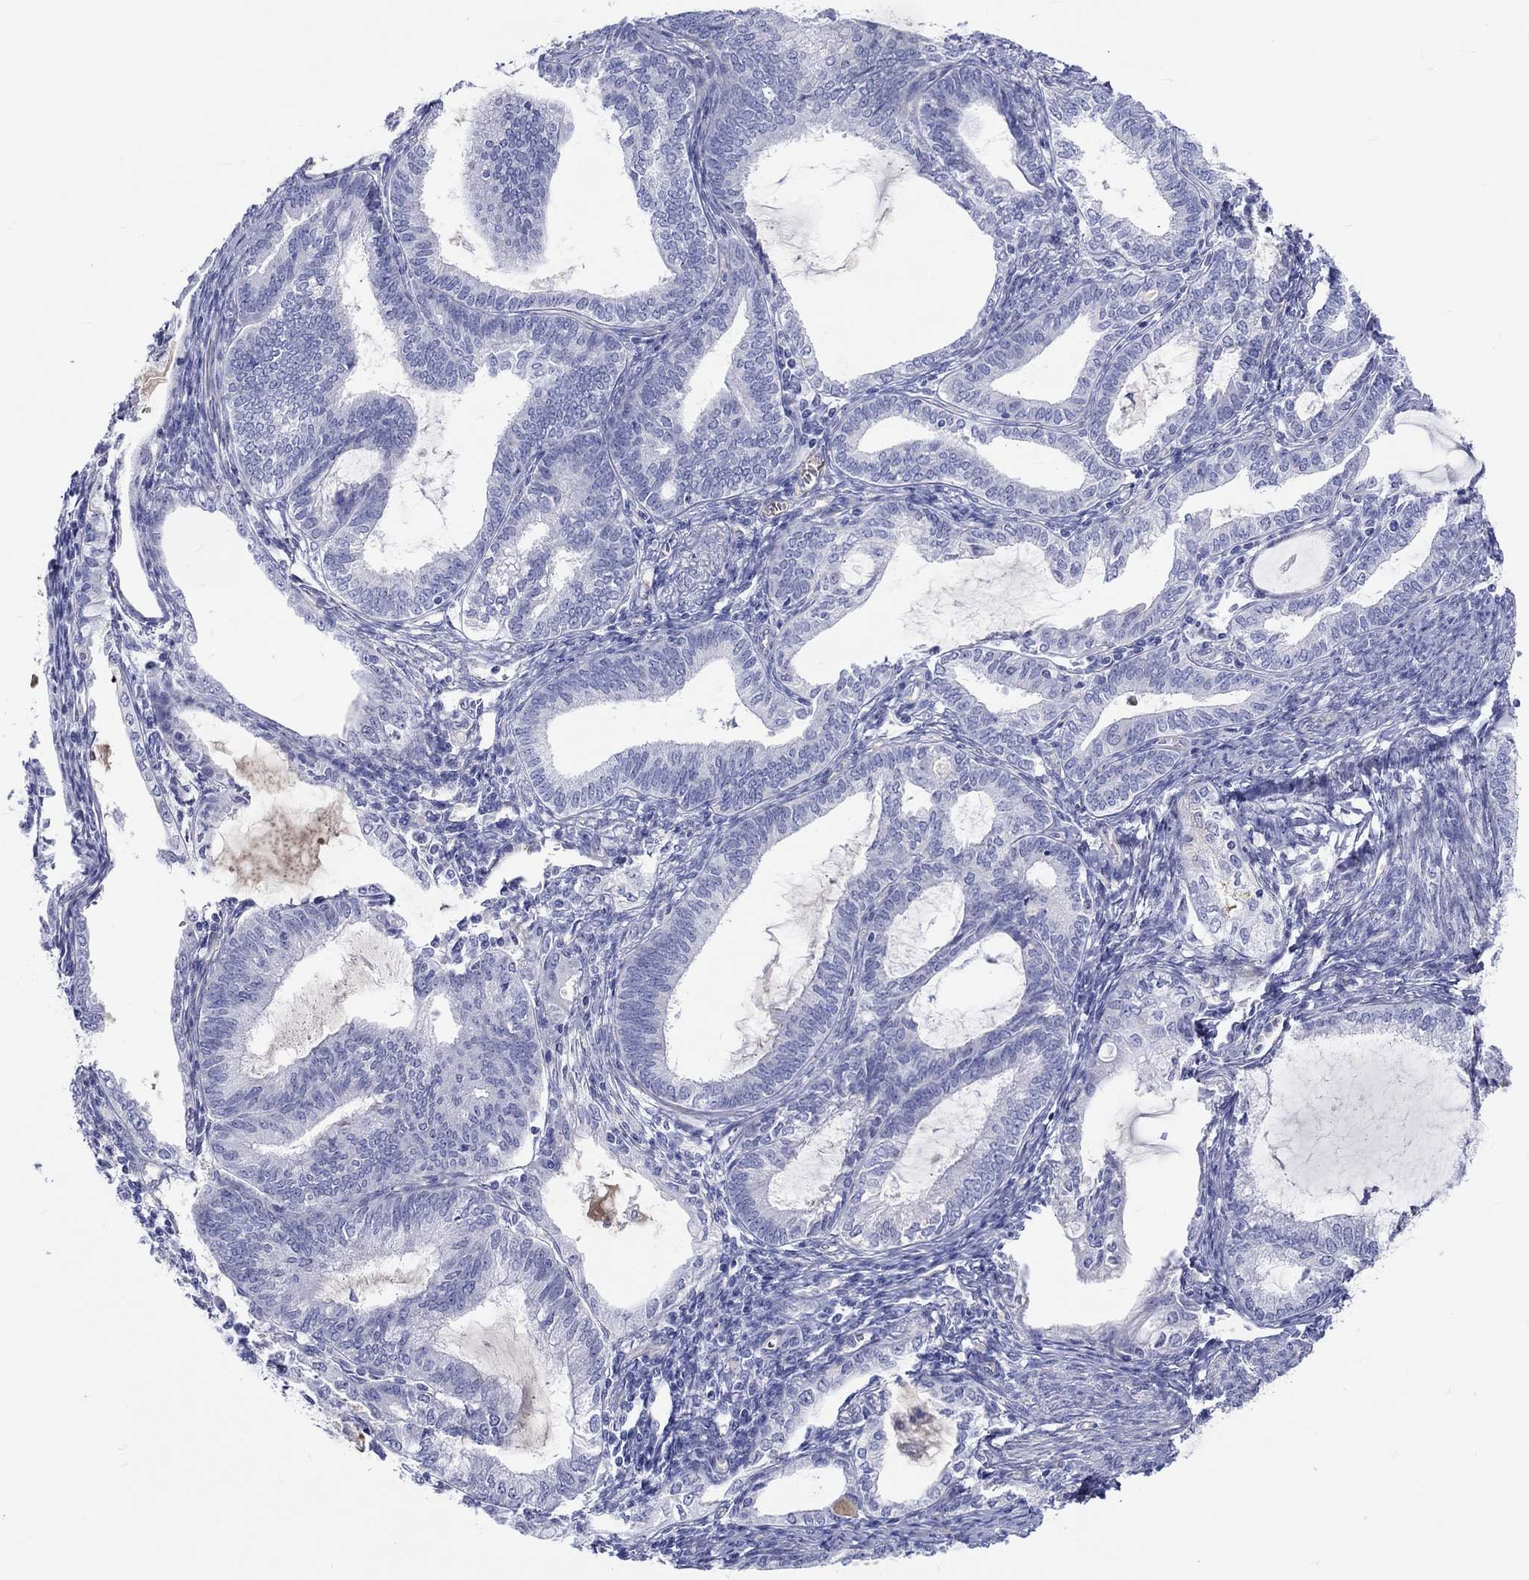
{"staining": {"intensity": "negative", "quantity": "none", "location": "none"}, "tissue": "endometrial cancer", "cell_type": "Tumor cells", "image_type": "cancer", "snomed": [{"axis": "morphology", "description": "Adenocarcinoma, NOS"}, {"axis": "topography", "description": "Endometrium"}], "caption": "A micrograph of adenocarcinoma (endometrial) stained for a protein displays no brown staining in tumor cells.", "gene": "CDY2B", "patient": {"sex": "female", "age": 86}}